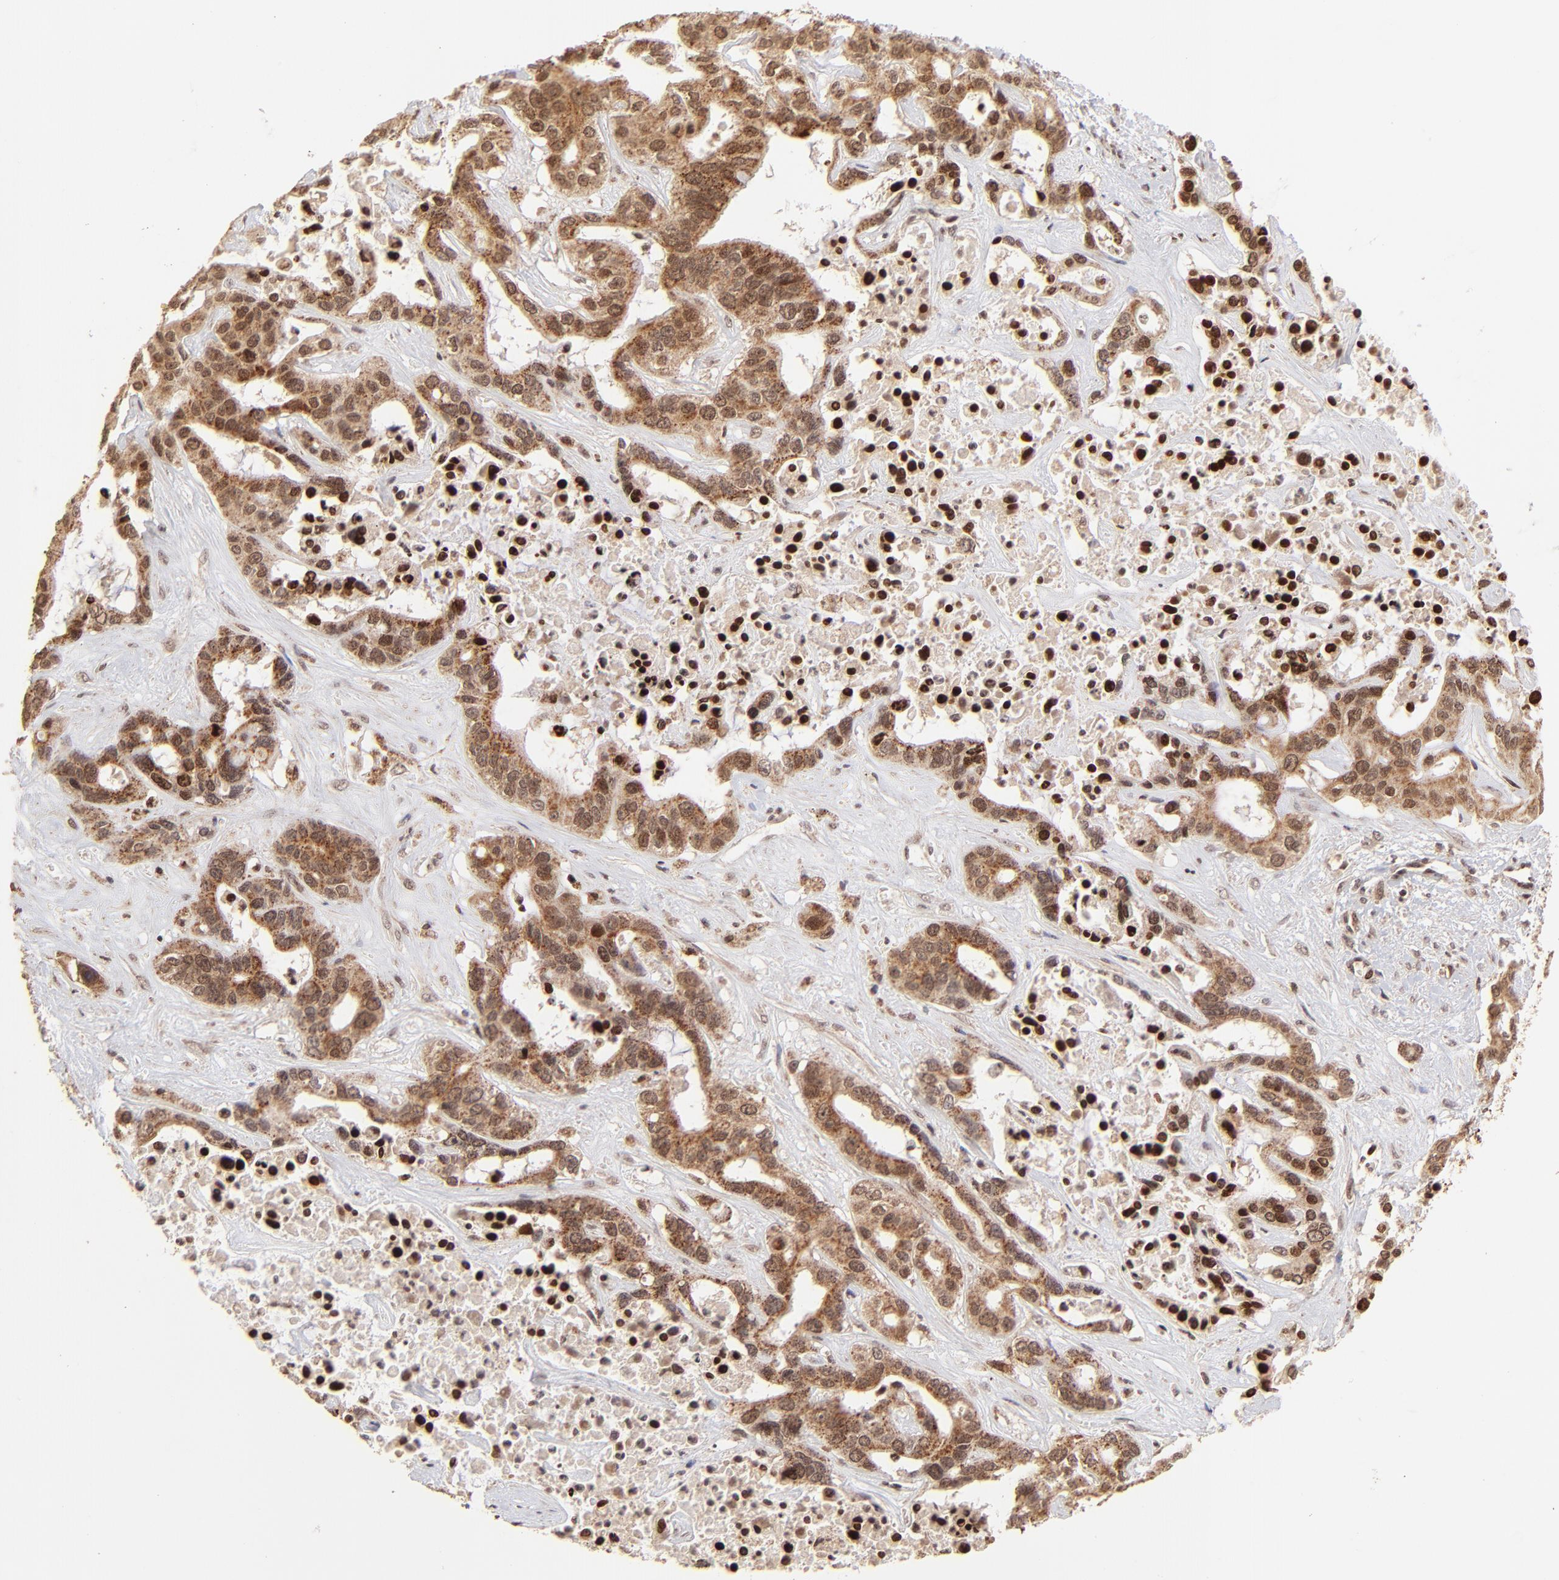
{"staining": {"intensity": "strong", "quantity": ">75%", "location": "cytoplasmic/membranous"}, "tissue": "liver cancer", "cell_type": "Tumor cells", "image_type": "cancer", "snomed": [{"axis": "morphology", "description": "Cholangiocarcinoma"}, {"axis": "topography", "description": "Liver"}], "caption": "Immunohistochemistry (IHC) of liver cholangiocarcinoma exhibits high levels of strong cytoplasmic/membranous expression in about >75% of tumor cells.", "gene": "MED15", "patient": {"sex": "female", "age": 65}}